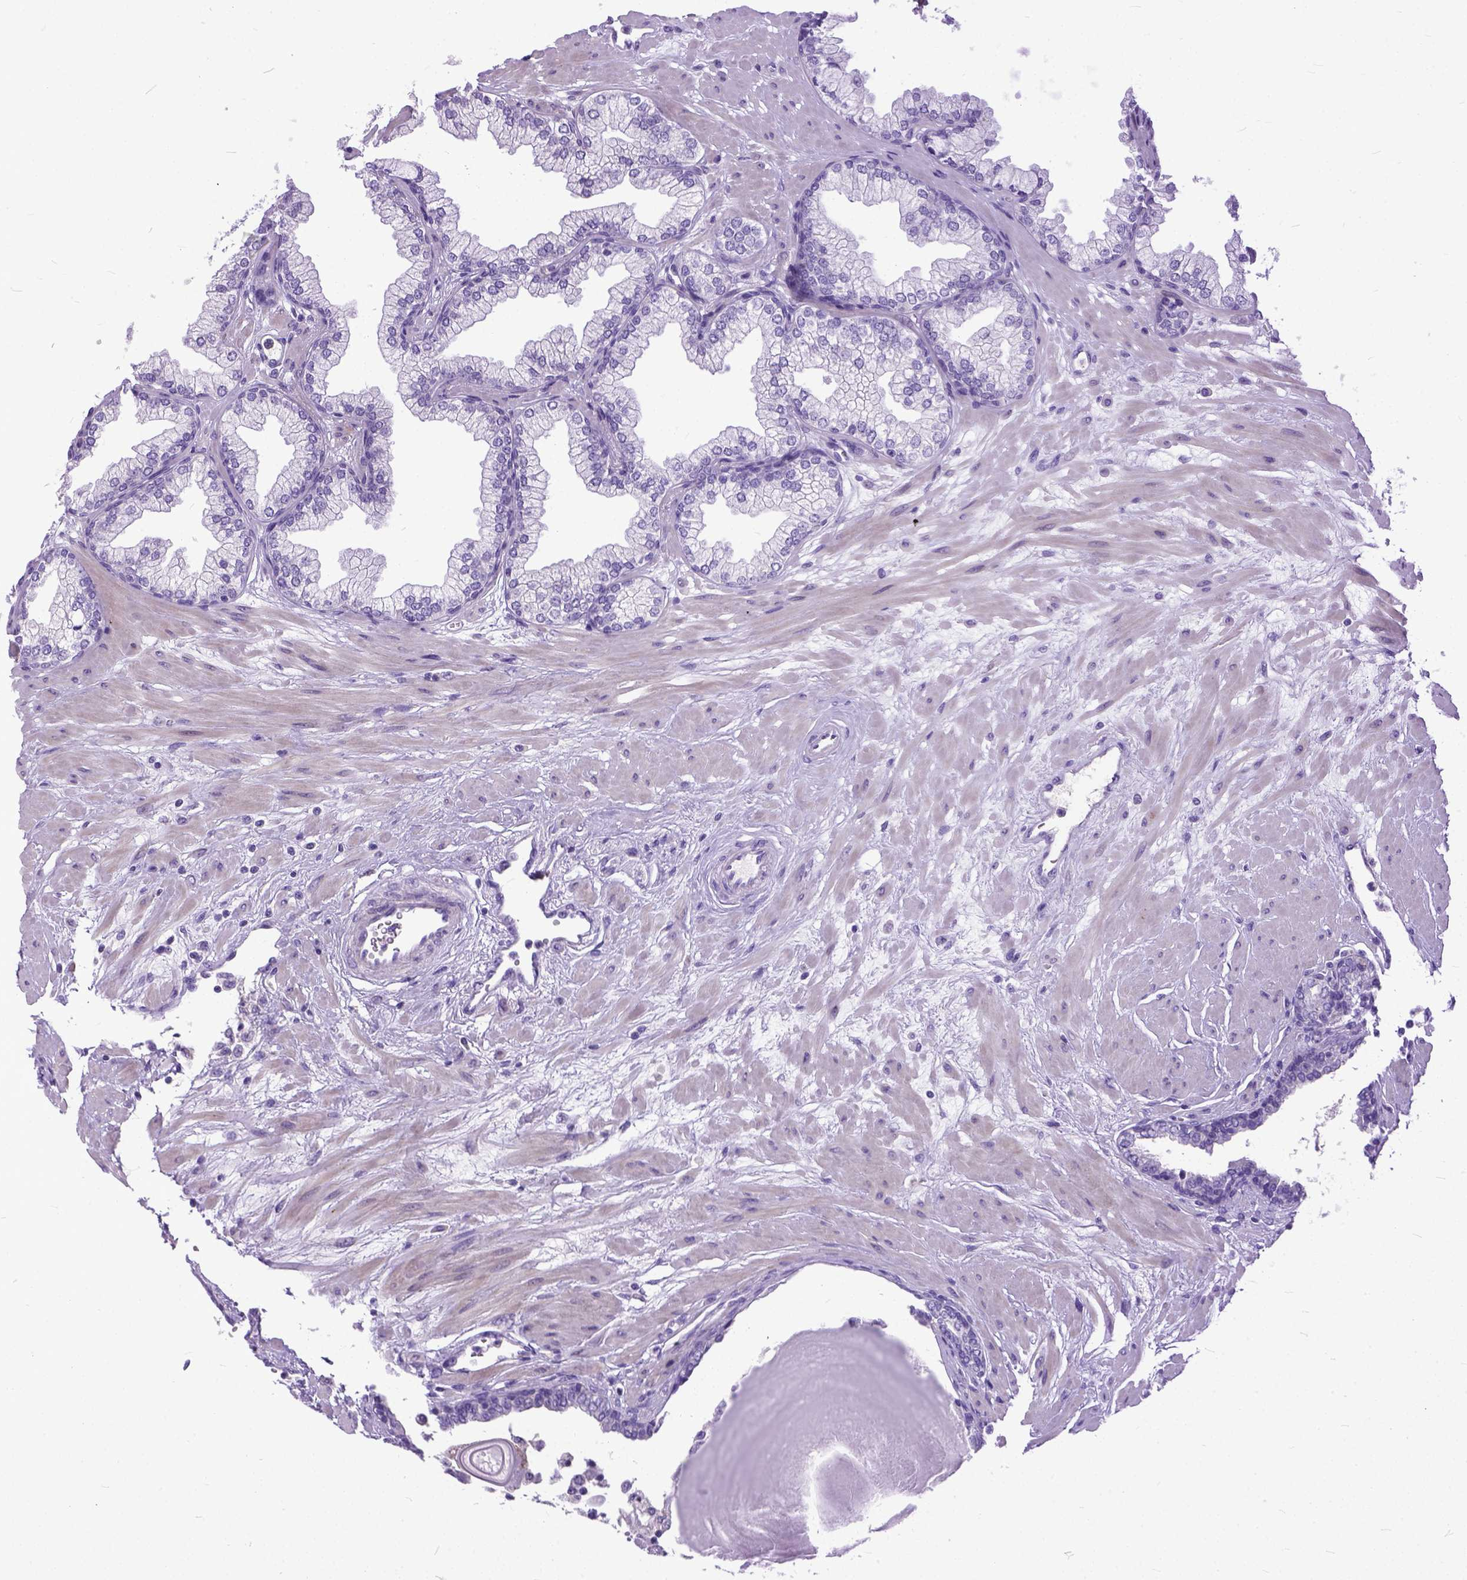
{"staining": {"intensity": "negative", "quantity": "none", "location": "none"}, "tissue": "prostate", "cell_type": "Glandular cells", "image_type": "normal", "snomed": [{"axis": "morphology", "description": "Normal tissue, NOS"}, {"axis": "topography", "description": "Prostate"}, {"axis": "topography", "description": "Peripheral nerve tissue"}], "caption": "Prostate was stained to show a protein in brown. There is no significant staining in glandular cells. The staining was performed using DAB to visualize the protein expression in brown, while the nuclei were stained in blue with hematoxylin (Magnification: 20x).", "gene": "PLK5", "patient": {"sex": "male", "age": 61}}